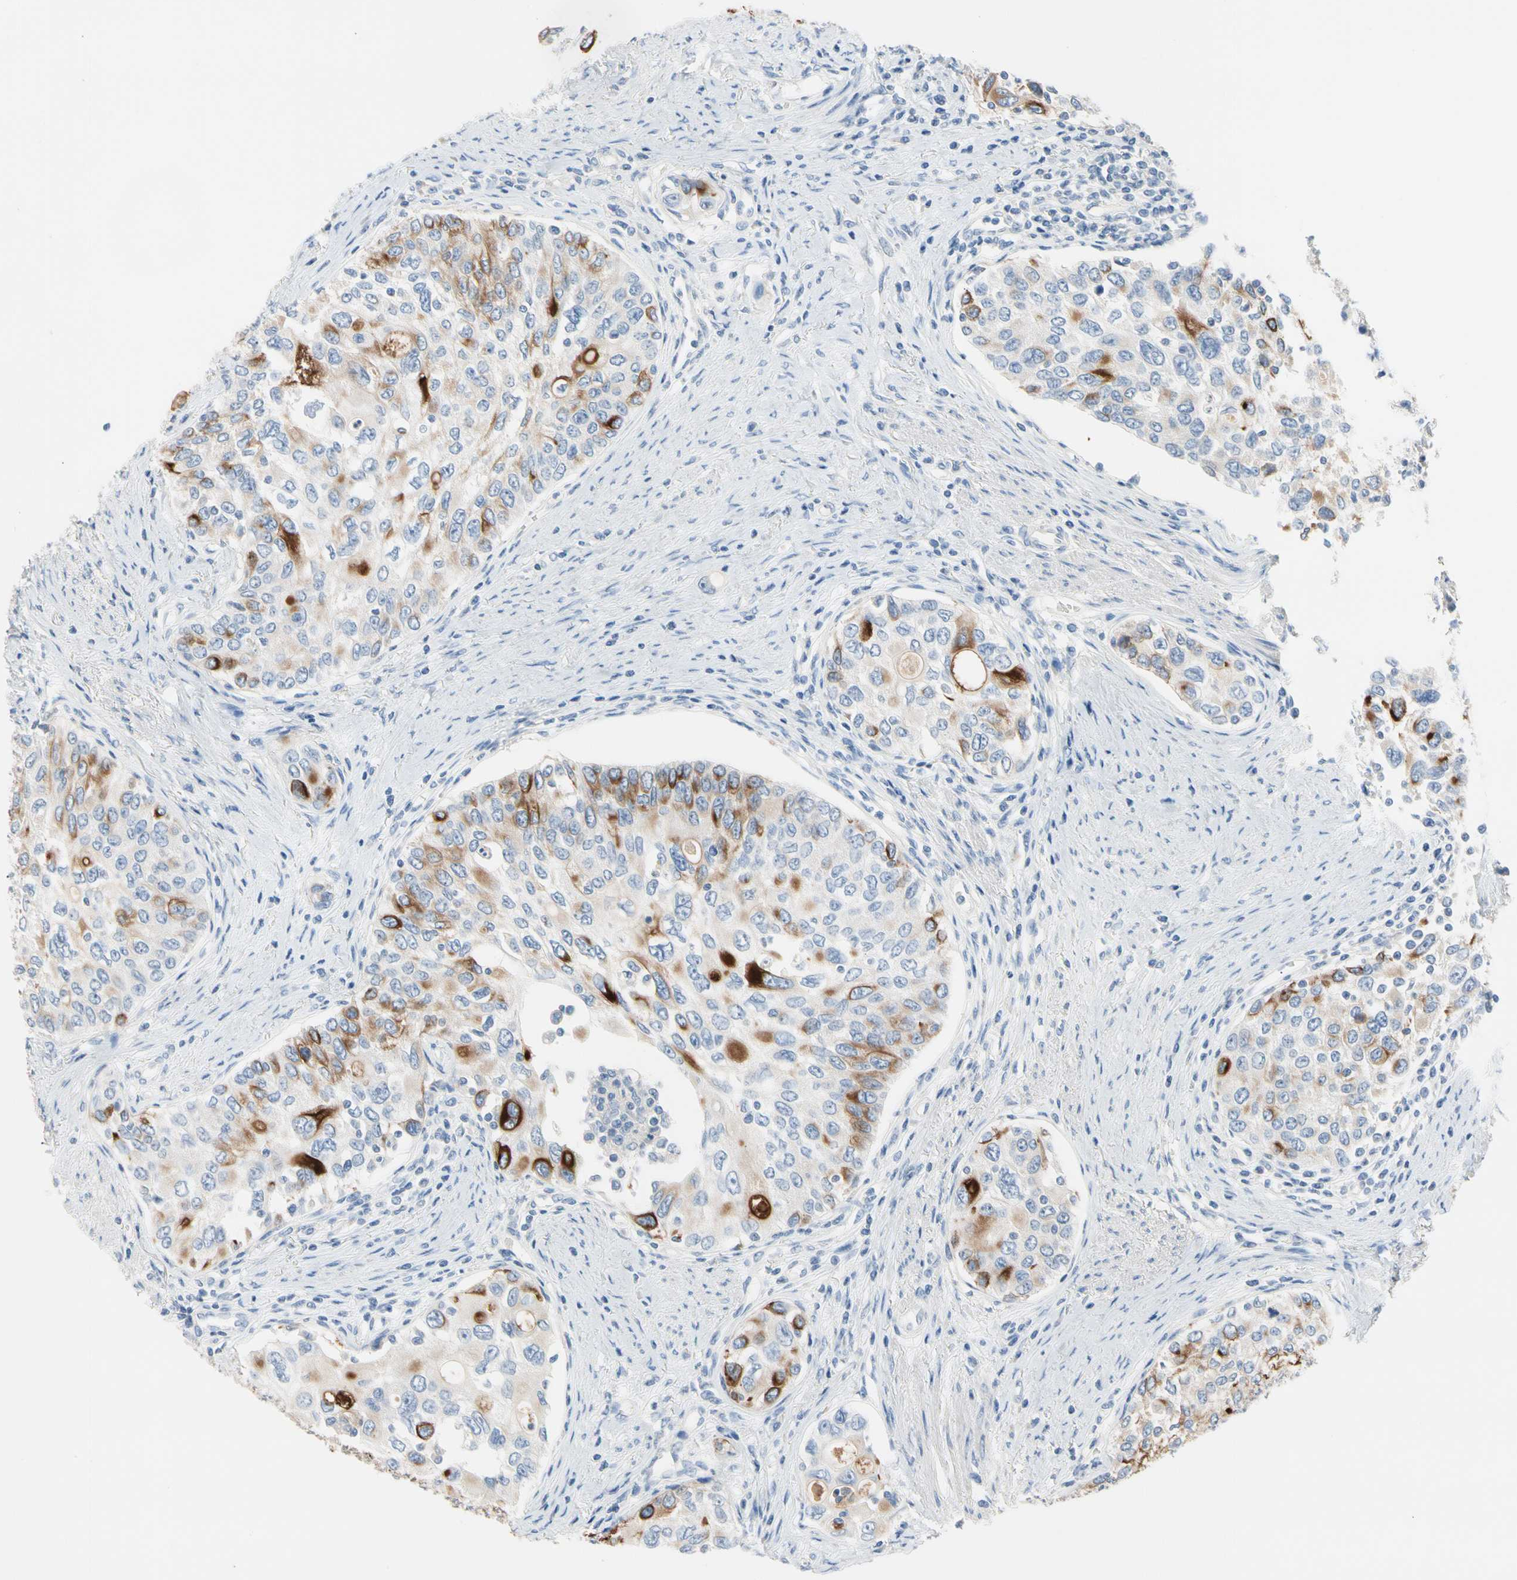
{"staining": {"intensity": "strong", "quantity": "<25%", "location": "cytoplasmic/membranous"}, "tissue": "urothelial cancer", "cell_type": "Tumor cells", "image_type": "cancer", "snomed": [{"axis": "morphology", "description": "Urothelial carcinoma, High grade"}, {"axis": "topography", "description": "Urinary bladder"}], "caption": "Brown immunohistochemical staining in urothelial carcinoma (high-grade) displays strong cytoplasmic/membranous staining in about <25% of tumor cells. (DAB IHC with brightfield microscopy, high magnification).", "gene": "MARK1", "patient": {"sex": "female", "age": 56}}